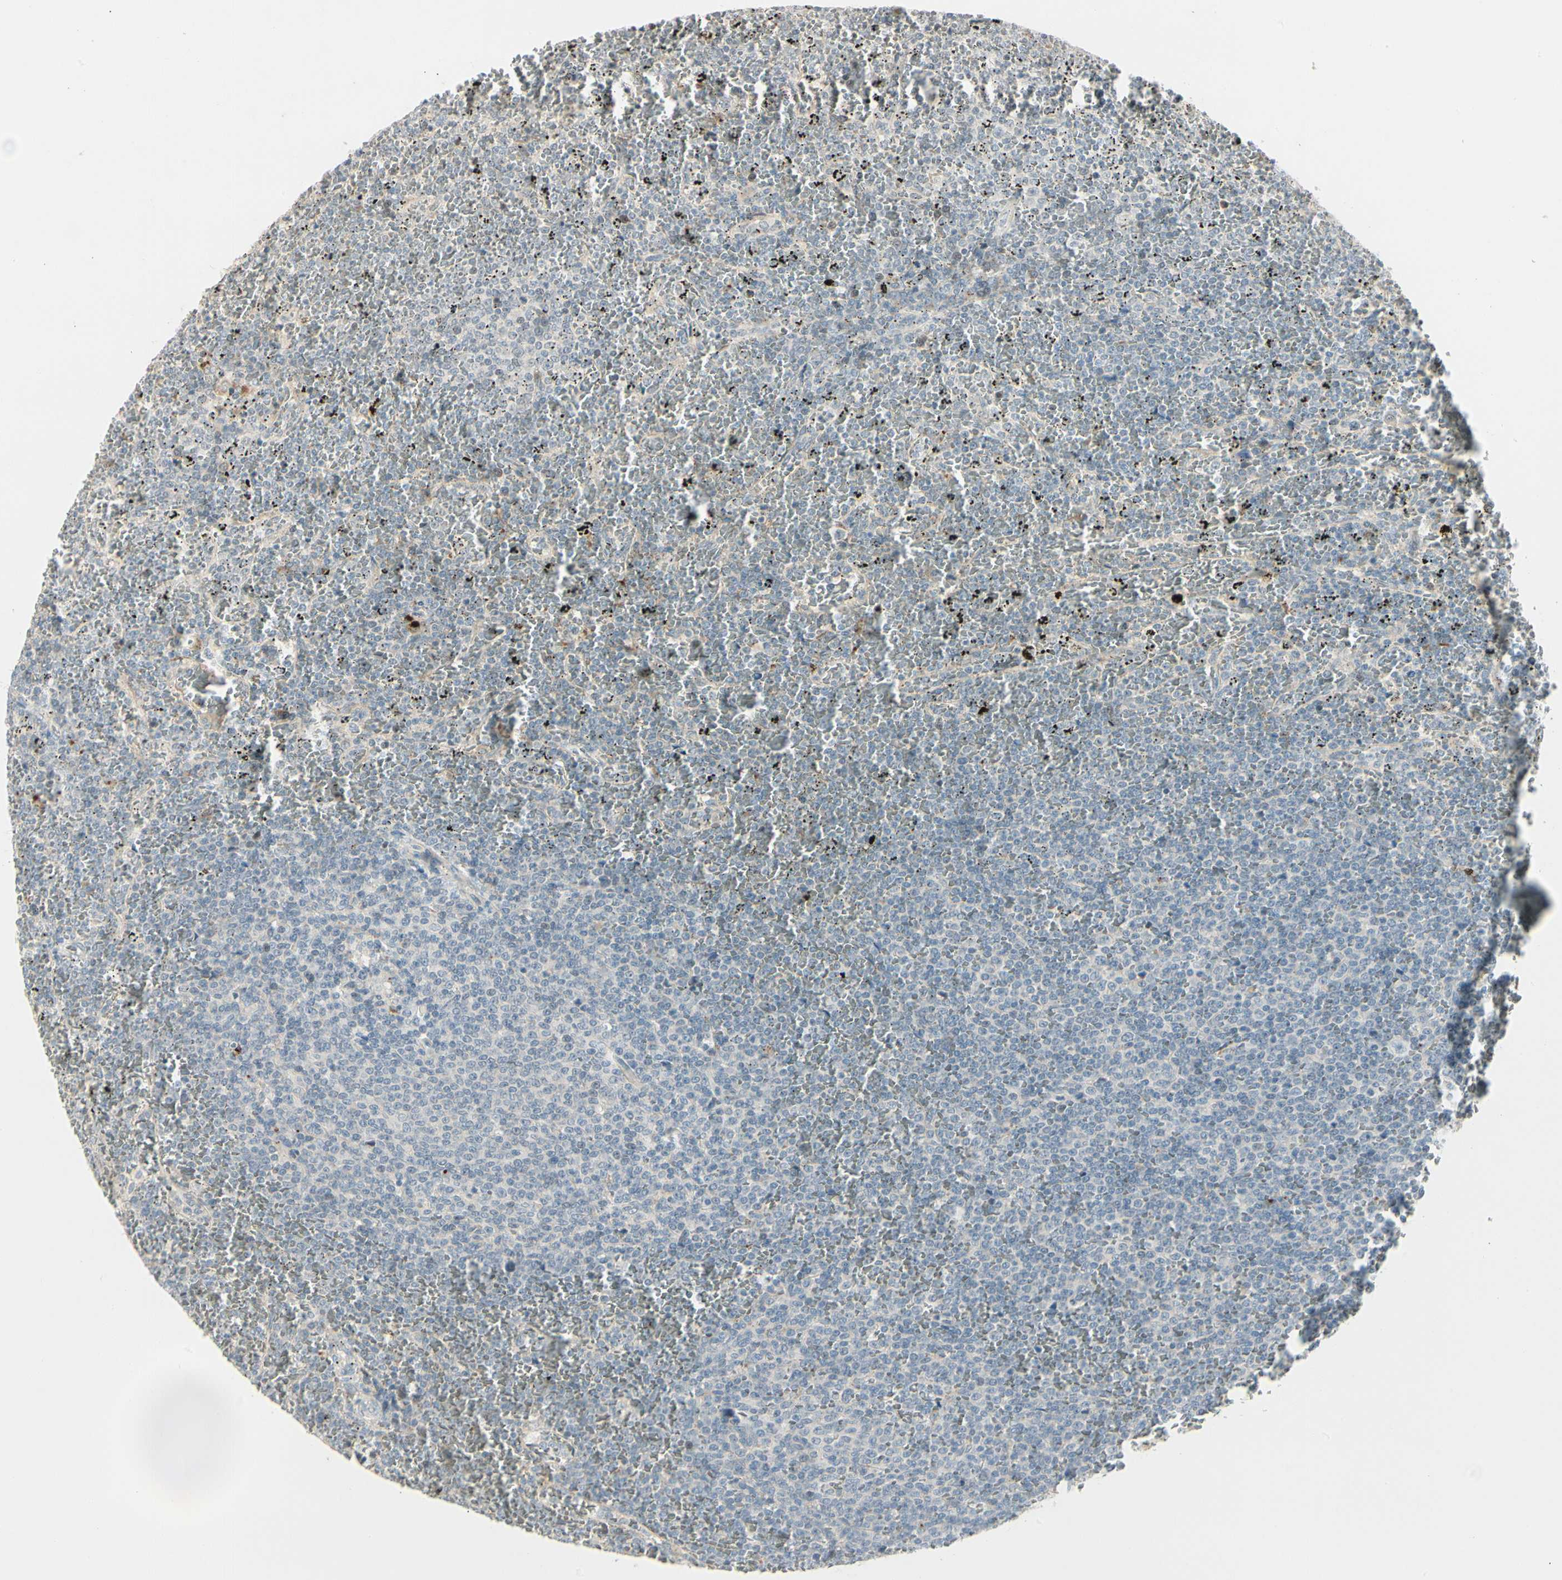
{"staining": {"intensity": "negative", "quantity": "none", "location": "none"}, "tissue": "lymphoma", "cell_type": "Tumor cells", "image_type": "cancer", "snomed": [{"axis": "morphology", "description": "Malignant lymphoma, non-Hodgkin's type, Low grade"}, {"axis": "topography", "description": "Spleen"}], "caption": "This image is of lymphoma stained with IHC to label a protein in brown with the nuclei are counter-stained blue. There is no staining in tumor cells. (DAB (3,3'-diaminobenzidine) IHC, high magnification).", "gene": "SKIL", "patient": {"sex": "female", "age": 77}}